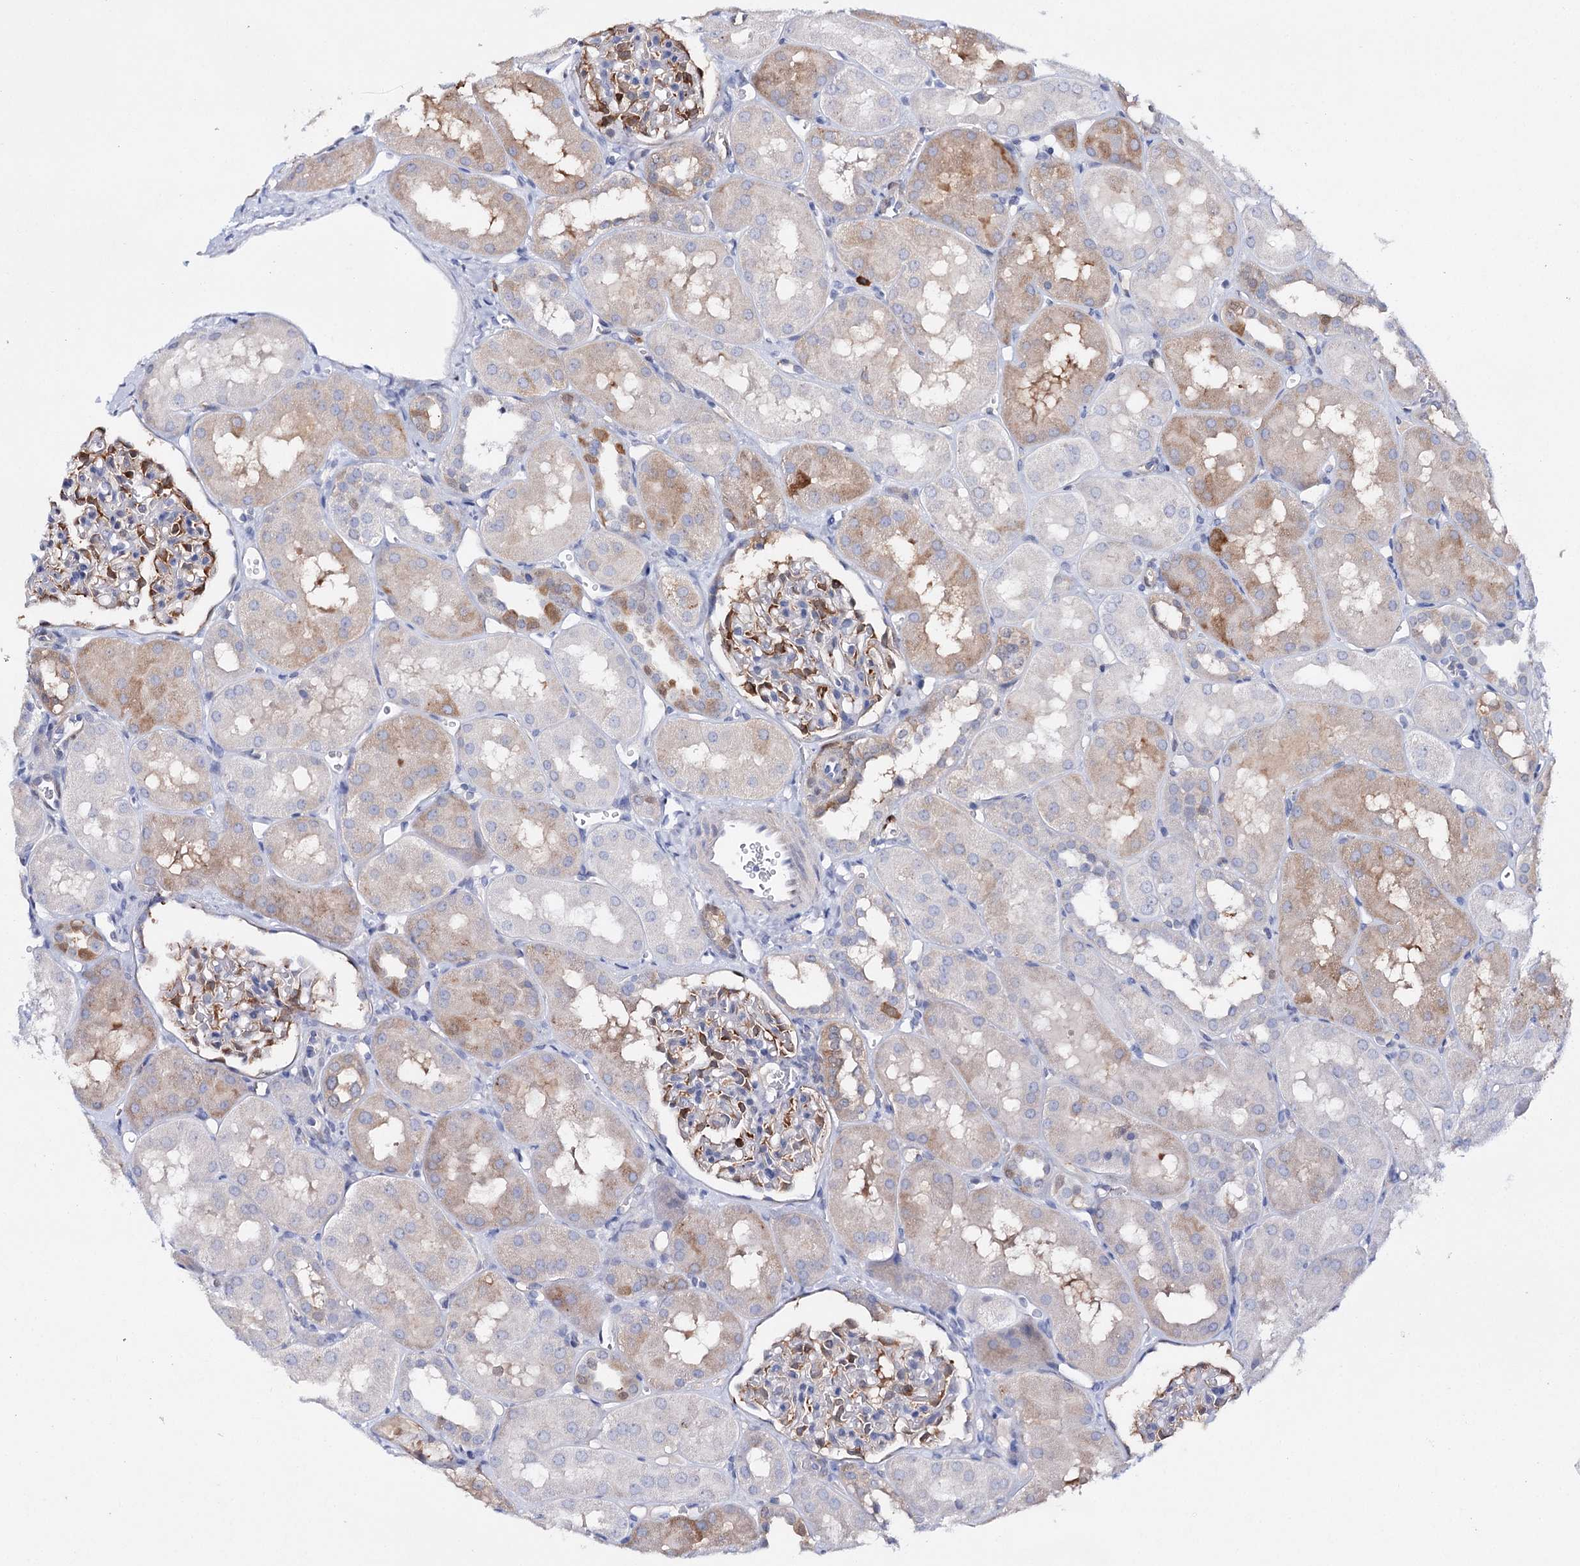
{"staining": {"intensity": "moderate", "quantity": "<25%", "location": "cytoplasmic/membranous"}, "tissue": "kidney", "cell_type": "Cells in glomeruli", "image_type": "normal", "snomed": [{"axis": "morphology", "description": "Normal tissue, NOS"}, {"axis": "topography", "description": "Kidney"}, {"axis": "topography", "description": "Urinary bladder"}], "caption": "Protein expression analysis of normal kidney shows moderate cytoplasmic/membranous positivity in about <25% of cells in glomeruli. Using DAB (3,3'-diaminobenzidine) (brown) and hematoxylin (blue) stains, captured at high magnification using brightfield microscopy.", "gene": "CFAP46", "patient": {"sex": "male", "age": 16}}